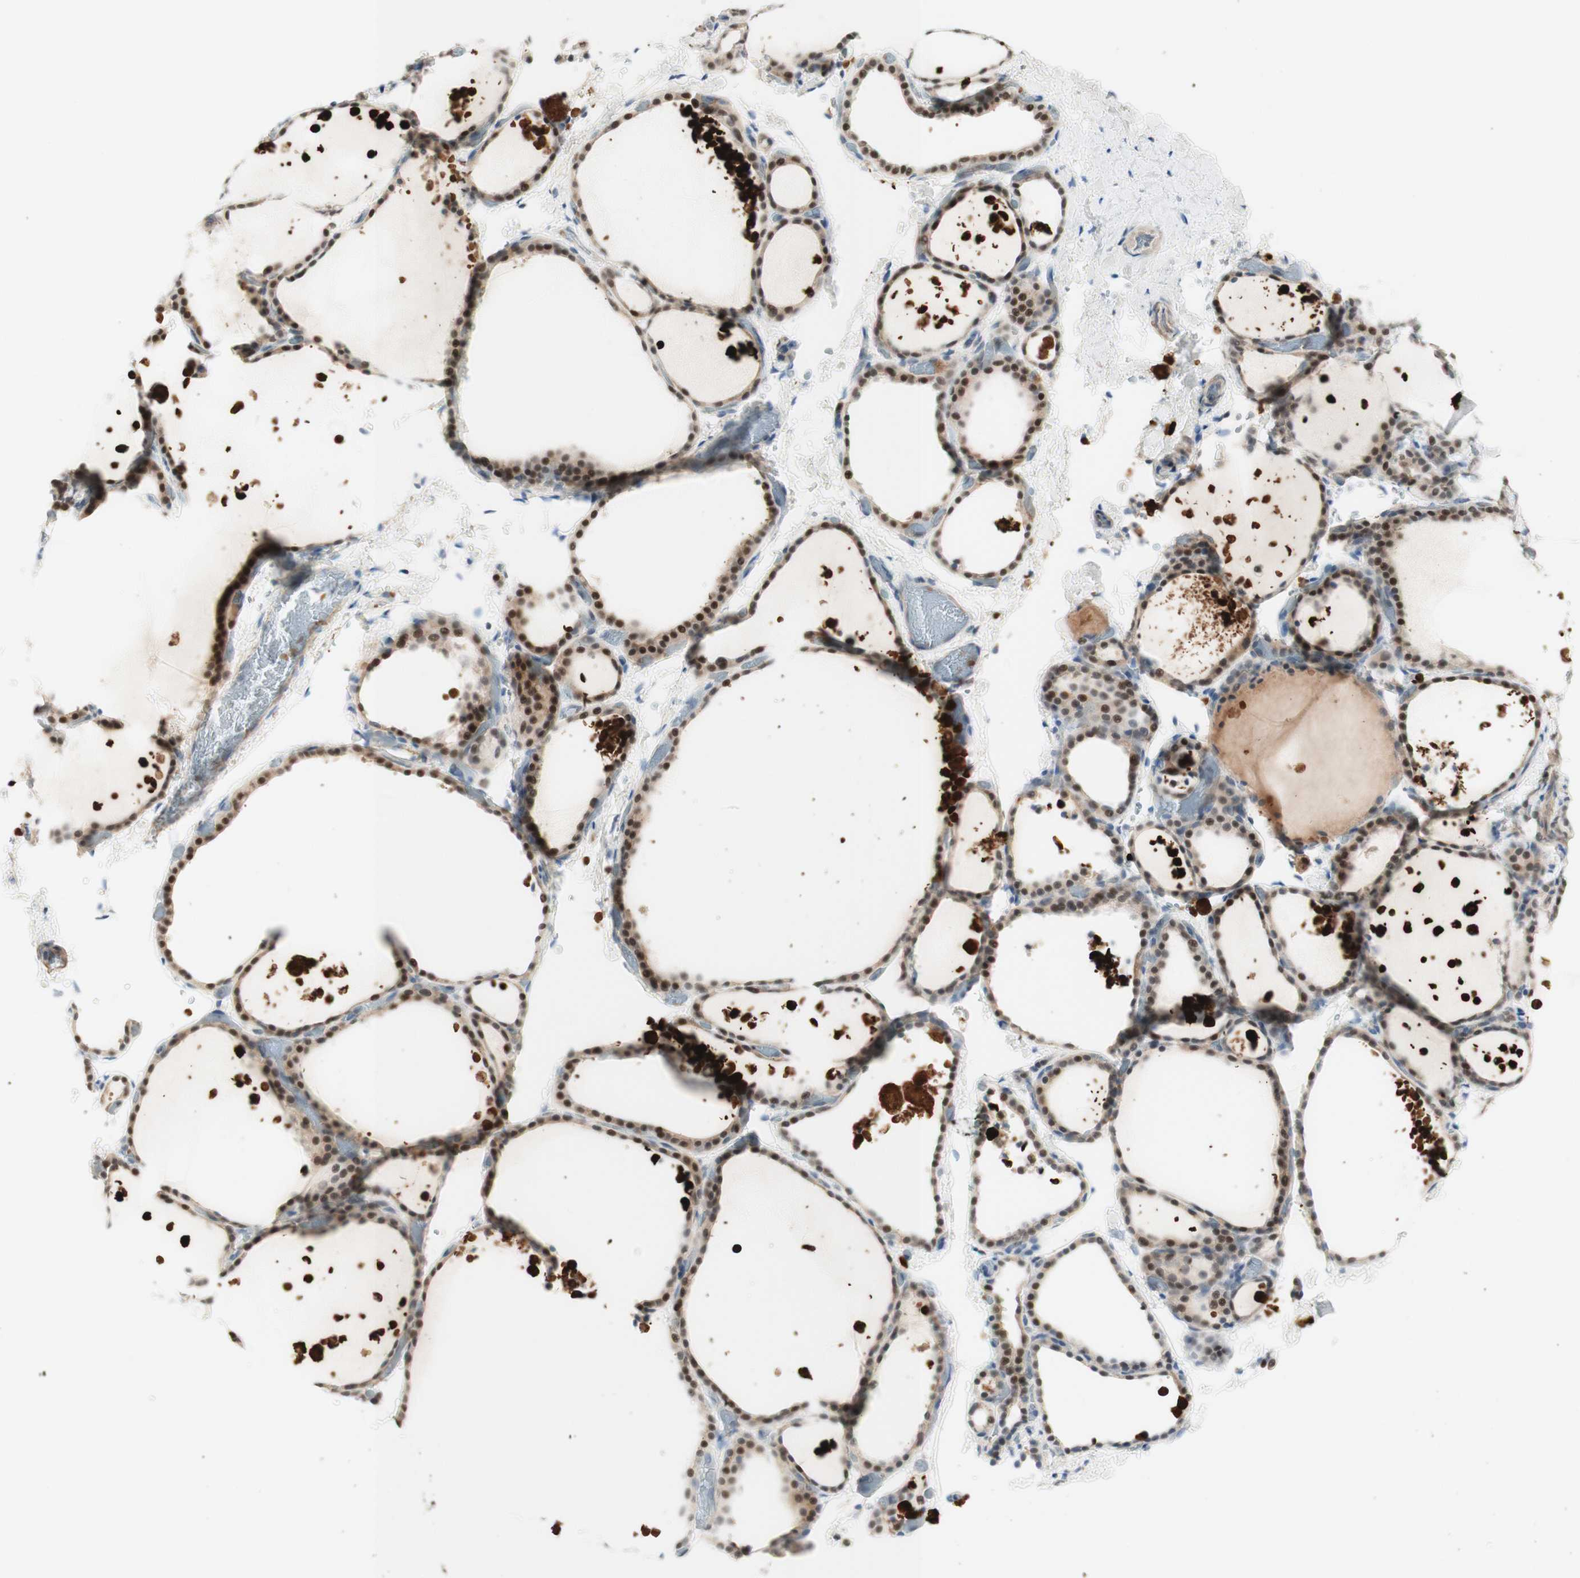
{"staining": {"intensity": "moderate", "quantity": ">75%", "location": "cytoplasmic/membranous,nuclear"}, "tissue": "thyroid gland", "cell_type": "Glandular cells", "image_type": "normal", "snomed": [{"axis": "morphology", "description": "Normal tissue, NOS"}, {"axis": "topography", "description": "Thyroid gland"}], "caption": "Brown immunohistochemical staining in unremarkable human thyroid gland reveals moderate cytoplasmic/membranous,nuclear staining in about >75% of glandular cells.", "gene": "RFNG", "patient": {"sex": "female", "age": 44}}